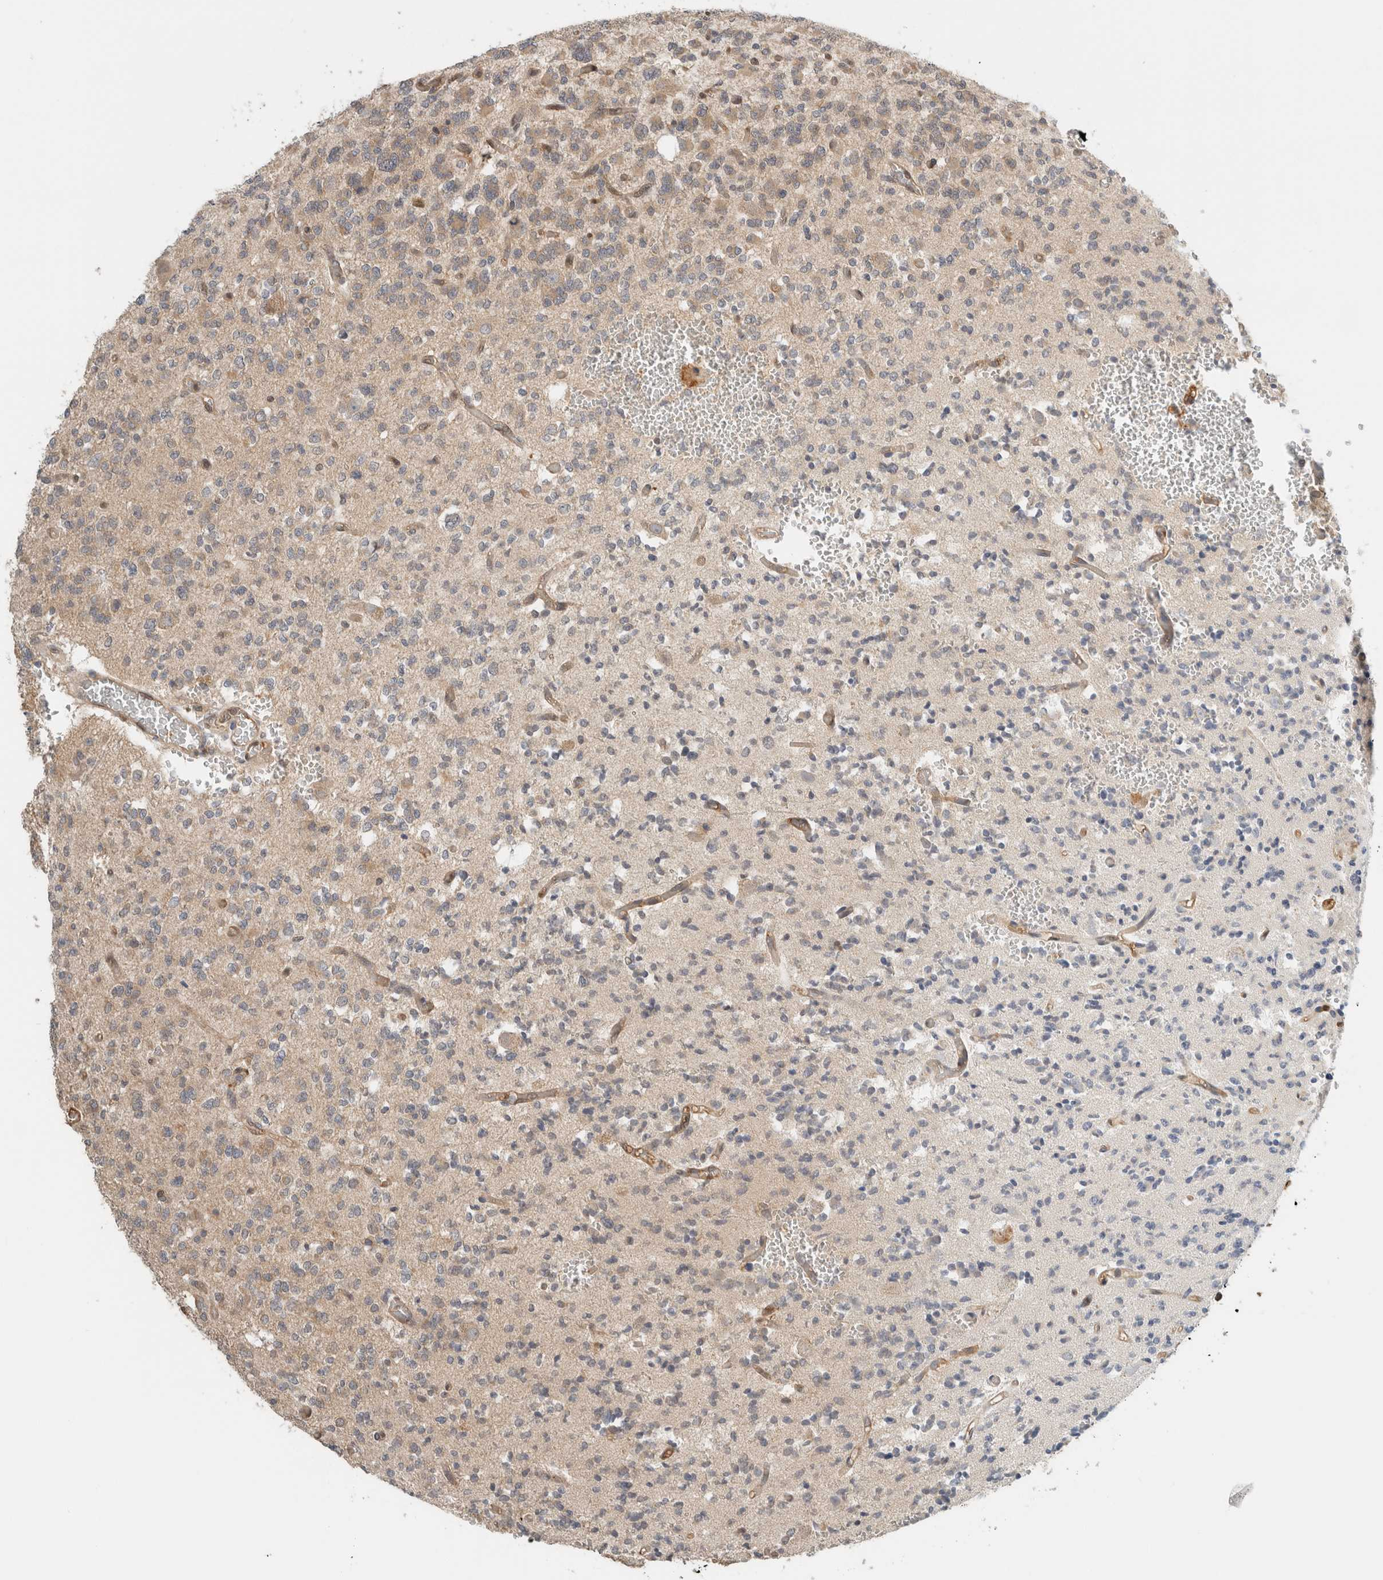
{"staining": {"intensity": "weak", "quantity": "25%-75%", "location": "cytoplasmic/membranous"}, "tissue": "glioma", "cell_type": "Tumor cells", "image_type": "cancer", "snomed": [{"axis": "morphology", "description": "Glioma, malignant, Low grade"}, {"axis": "topography", "description": "Brain"}], "caption": "Immunohistochemistry of glioma exhibits low levels of weak cytoplasmic/membranous expression in about 25%-75% of tumor cells. (IHC, brightfield microscopy, high magnification).", "gene": "PFDN4", "patient": {"sex": "male", "age": 38}}